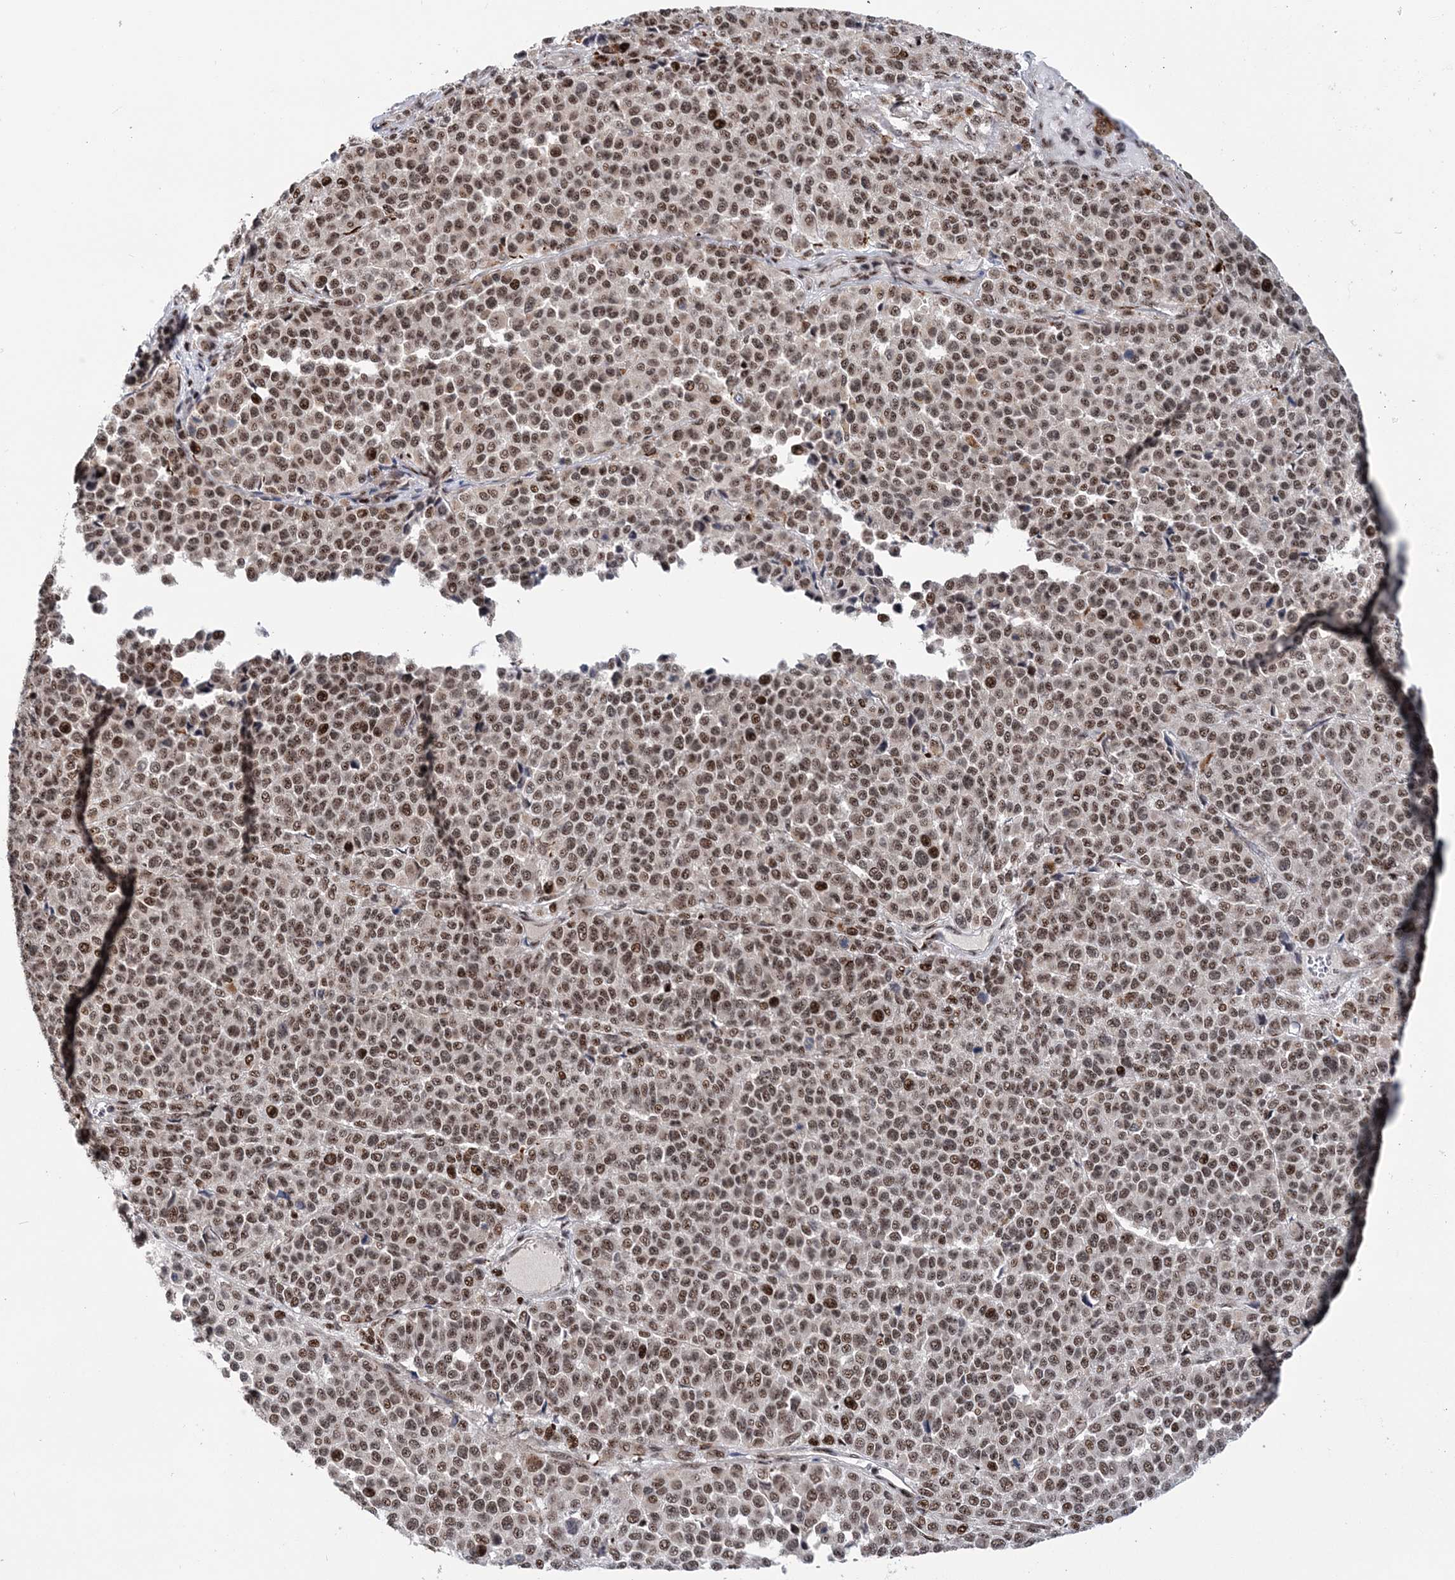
{"staining": {"intensity": "moderate", "quantity": ">75%", "location": "nuclear"}, "tissue": "melanoma", "cell_type": "Tumor cells", "image_type": "cancer", "snomed": [{"axis": "morphology", "description": "Malignant melanoma, Metastatic site"}, {"axis": "topography", "description": "Pancreas"}], "caption": "Immunohistochemical staining of human malignant melanoma (metastatic site) exhibits medium levels of moderate nuclear staining in about >75% of tumor cells.", "gene": "TATDN2", "patient": {"sex": "female", "age": 30}}